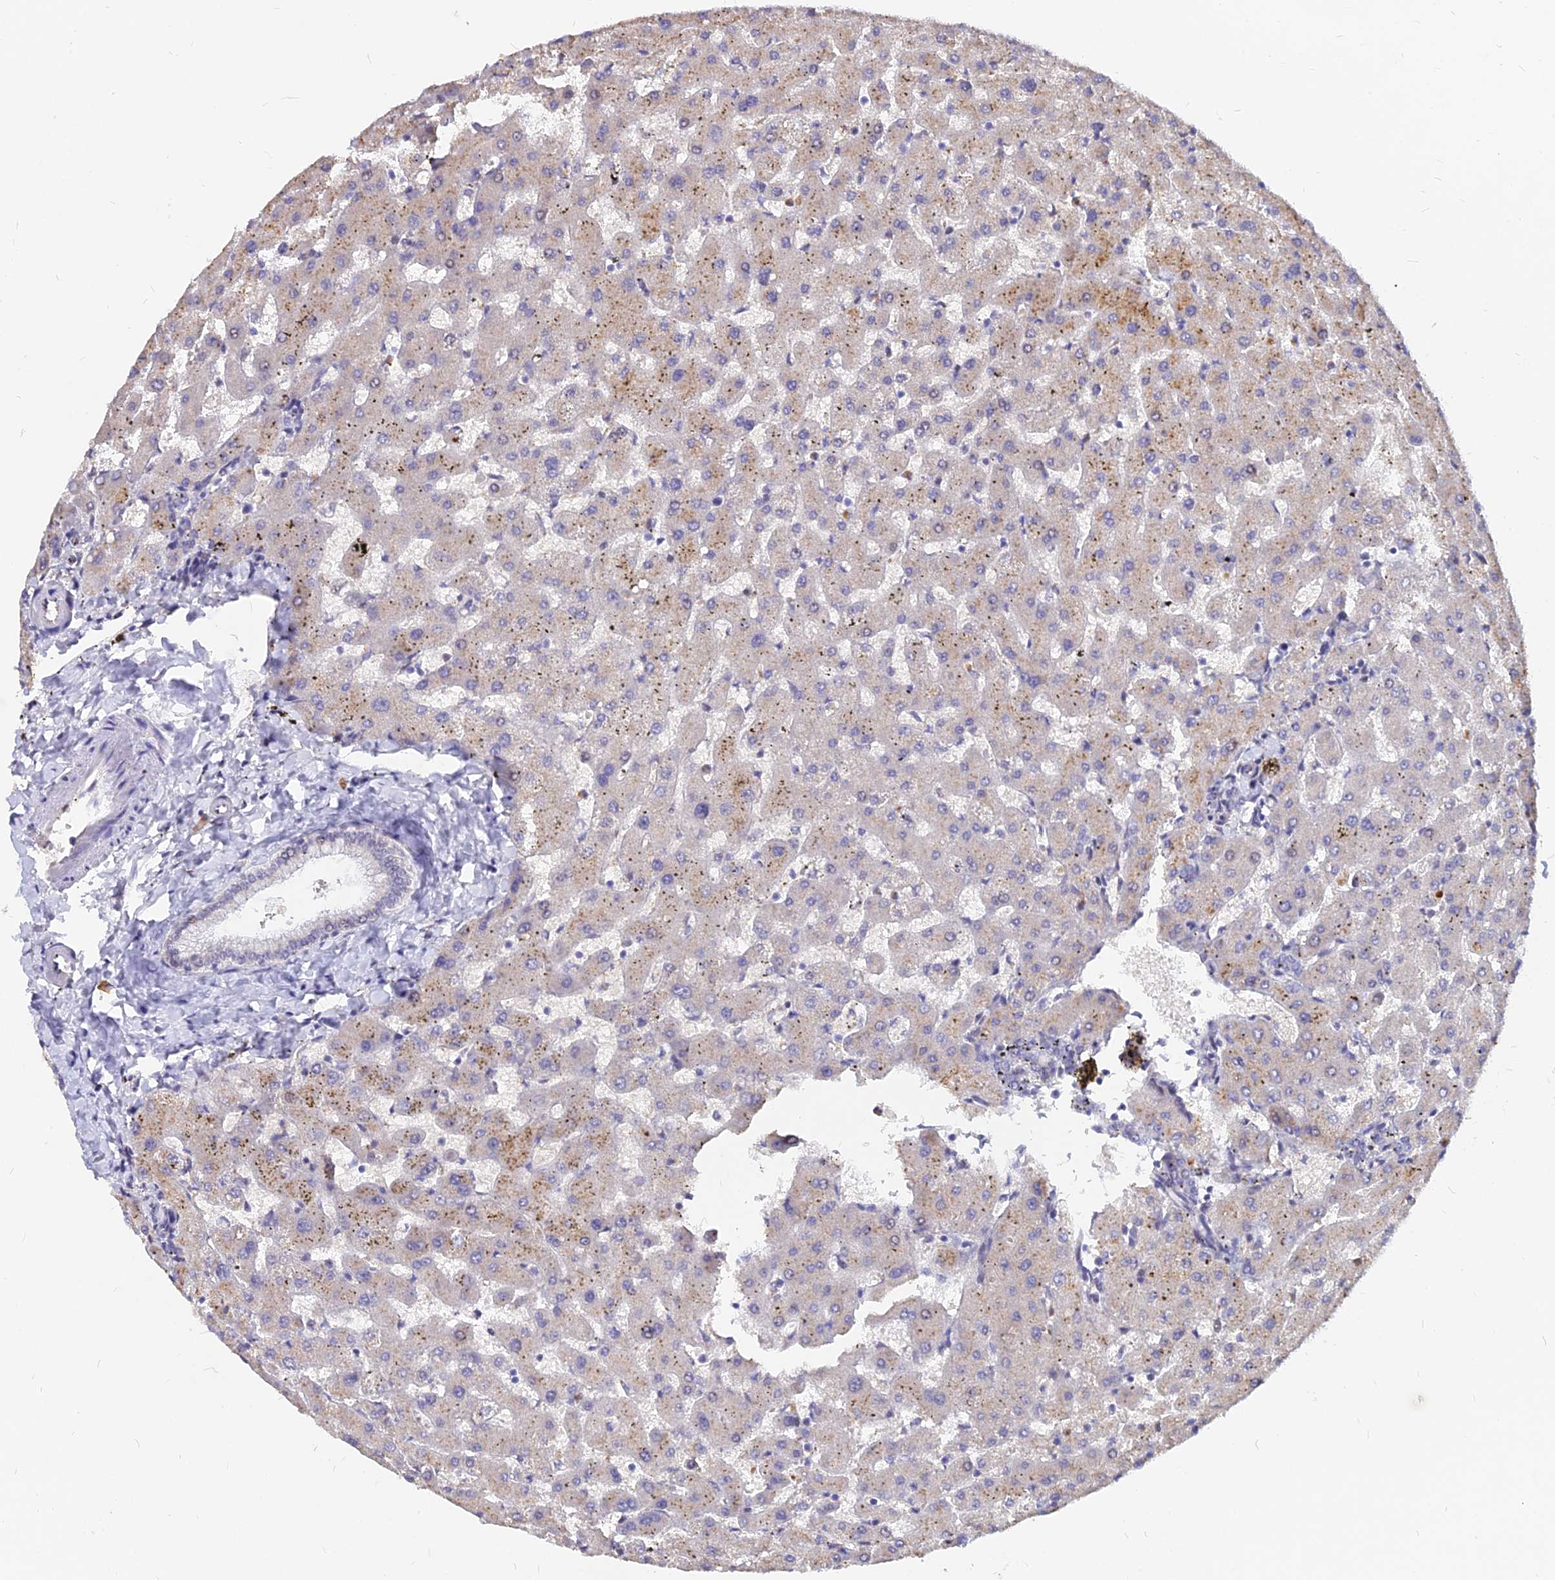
{"staining": {"intensity": "negative", "quantity": "none", "location": "none"}, "tissue": "liver", "cell_type": "Cholangiocytes", "image_type": "normal", "snomed": [{"axis": "morphology", "description": "Normal tissue, NOS"}, {"axis": "topography", "description": "Liver"}], "caption": "Cholangiocytes are negative for brown protein staining in benign liver. (IHC, brightfield microscopy, high magnification).", "gene": "C11orf68", "patient": {"sex": "female", "age": 63}}